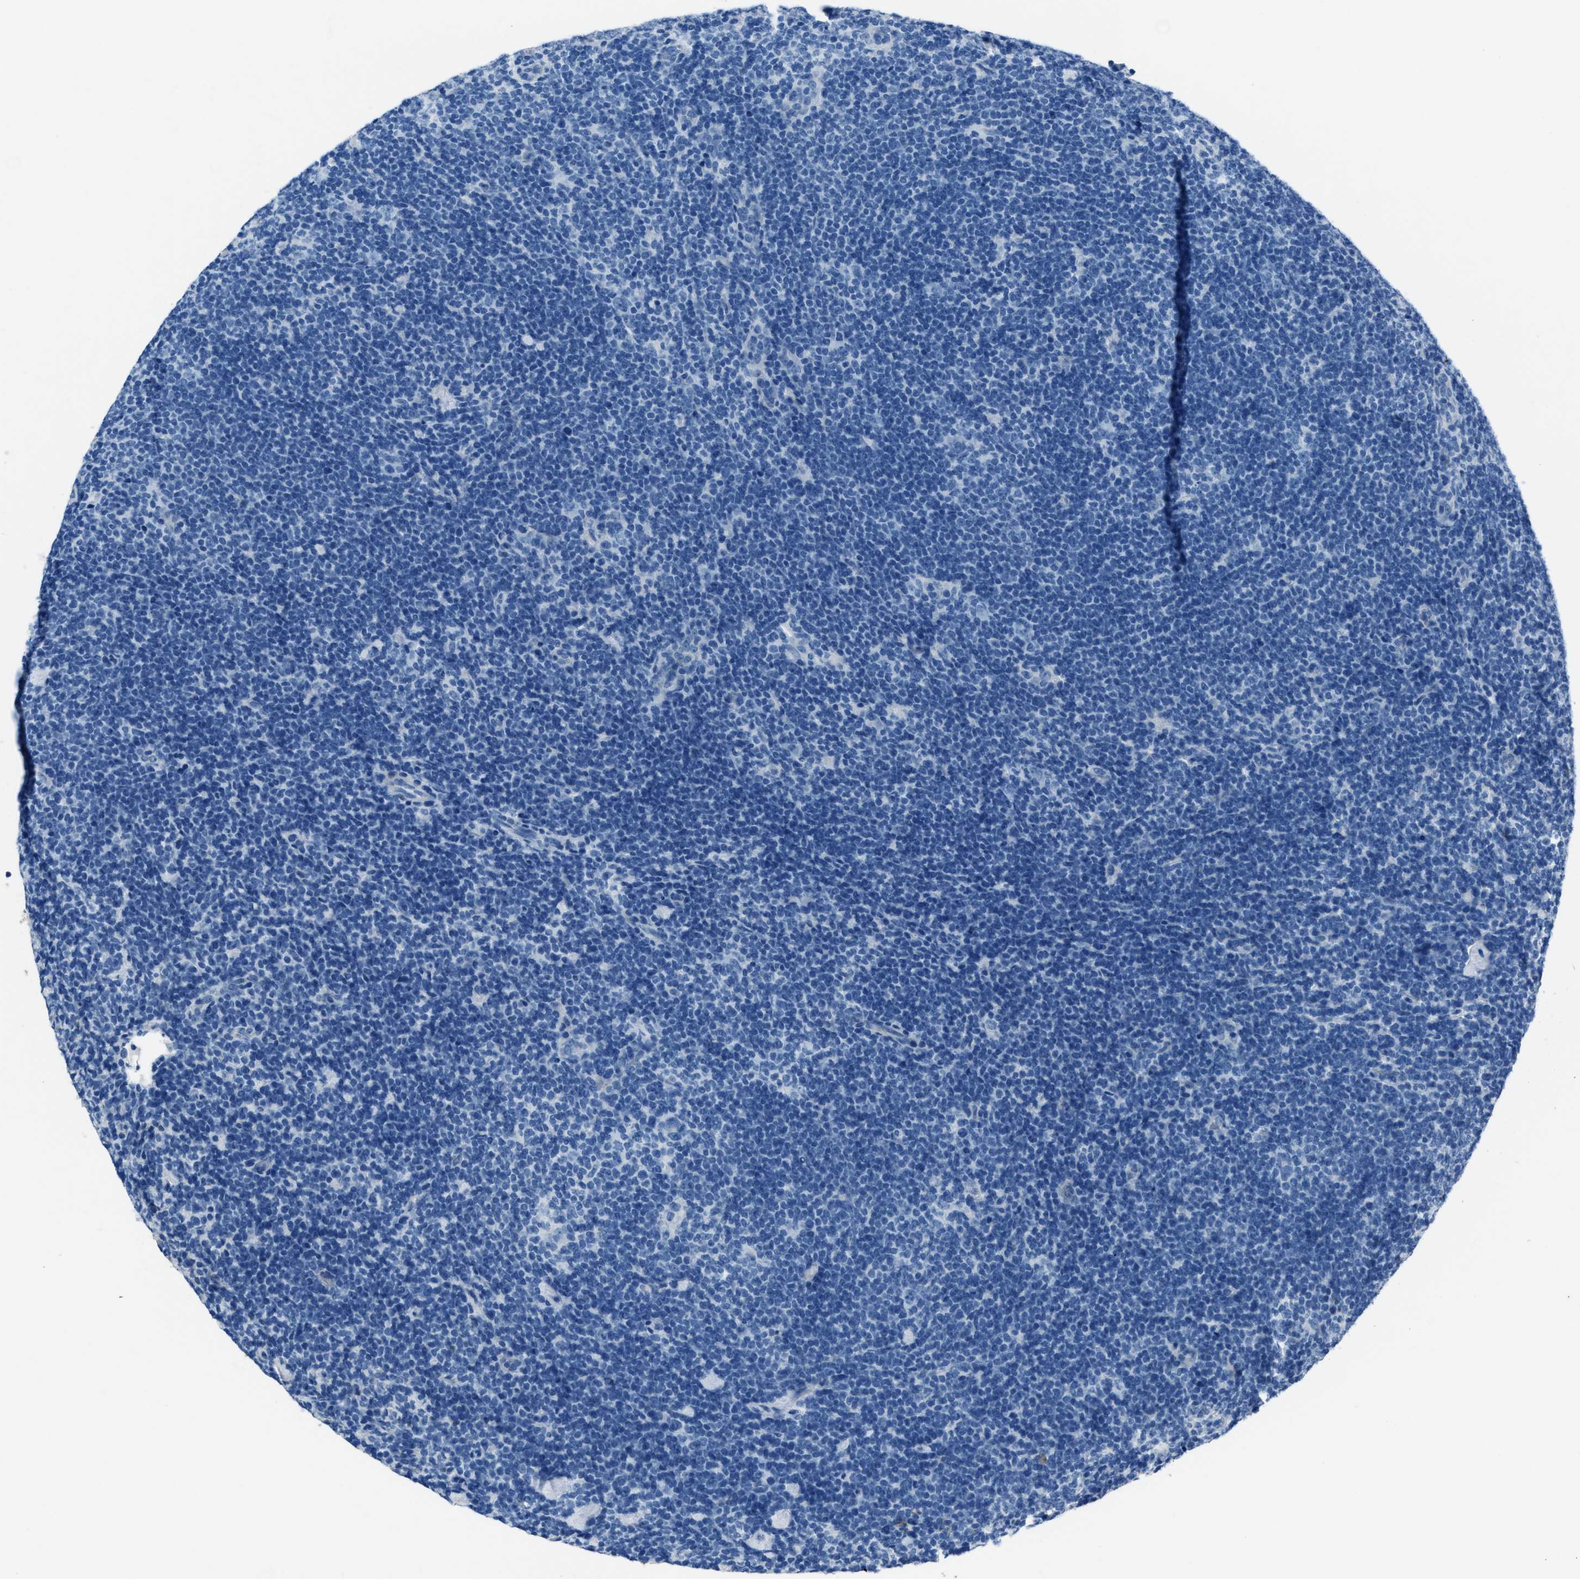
{"staining": {"intensity": "negative", "quantity": "none", "location": "none"}, "tissue": "lymphoma", "cell_type": "Tumor cells", "image_type": "cancer", "snomed": [{"axis": "morphology", "description": "Hodgkin's disease, NOS"}, {"axis": "topography", "description": "Lymph node"}], "caption": "Hodgkin's disease stained for a protein using immunohistochemistry exhibits no positivity tumor cells.", "gene": "AMACR", "patient": {"sex": "female", "age": 57}}